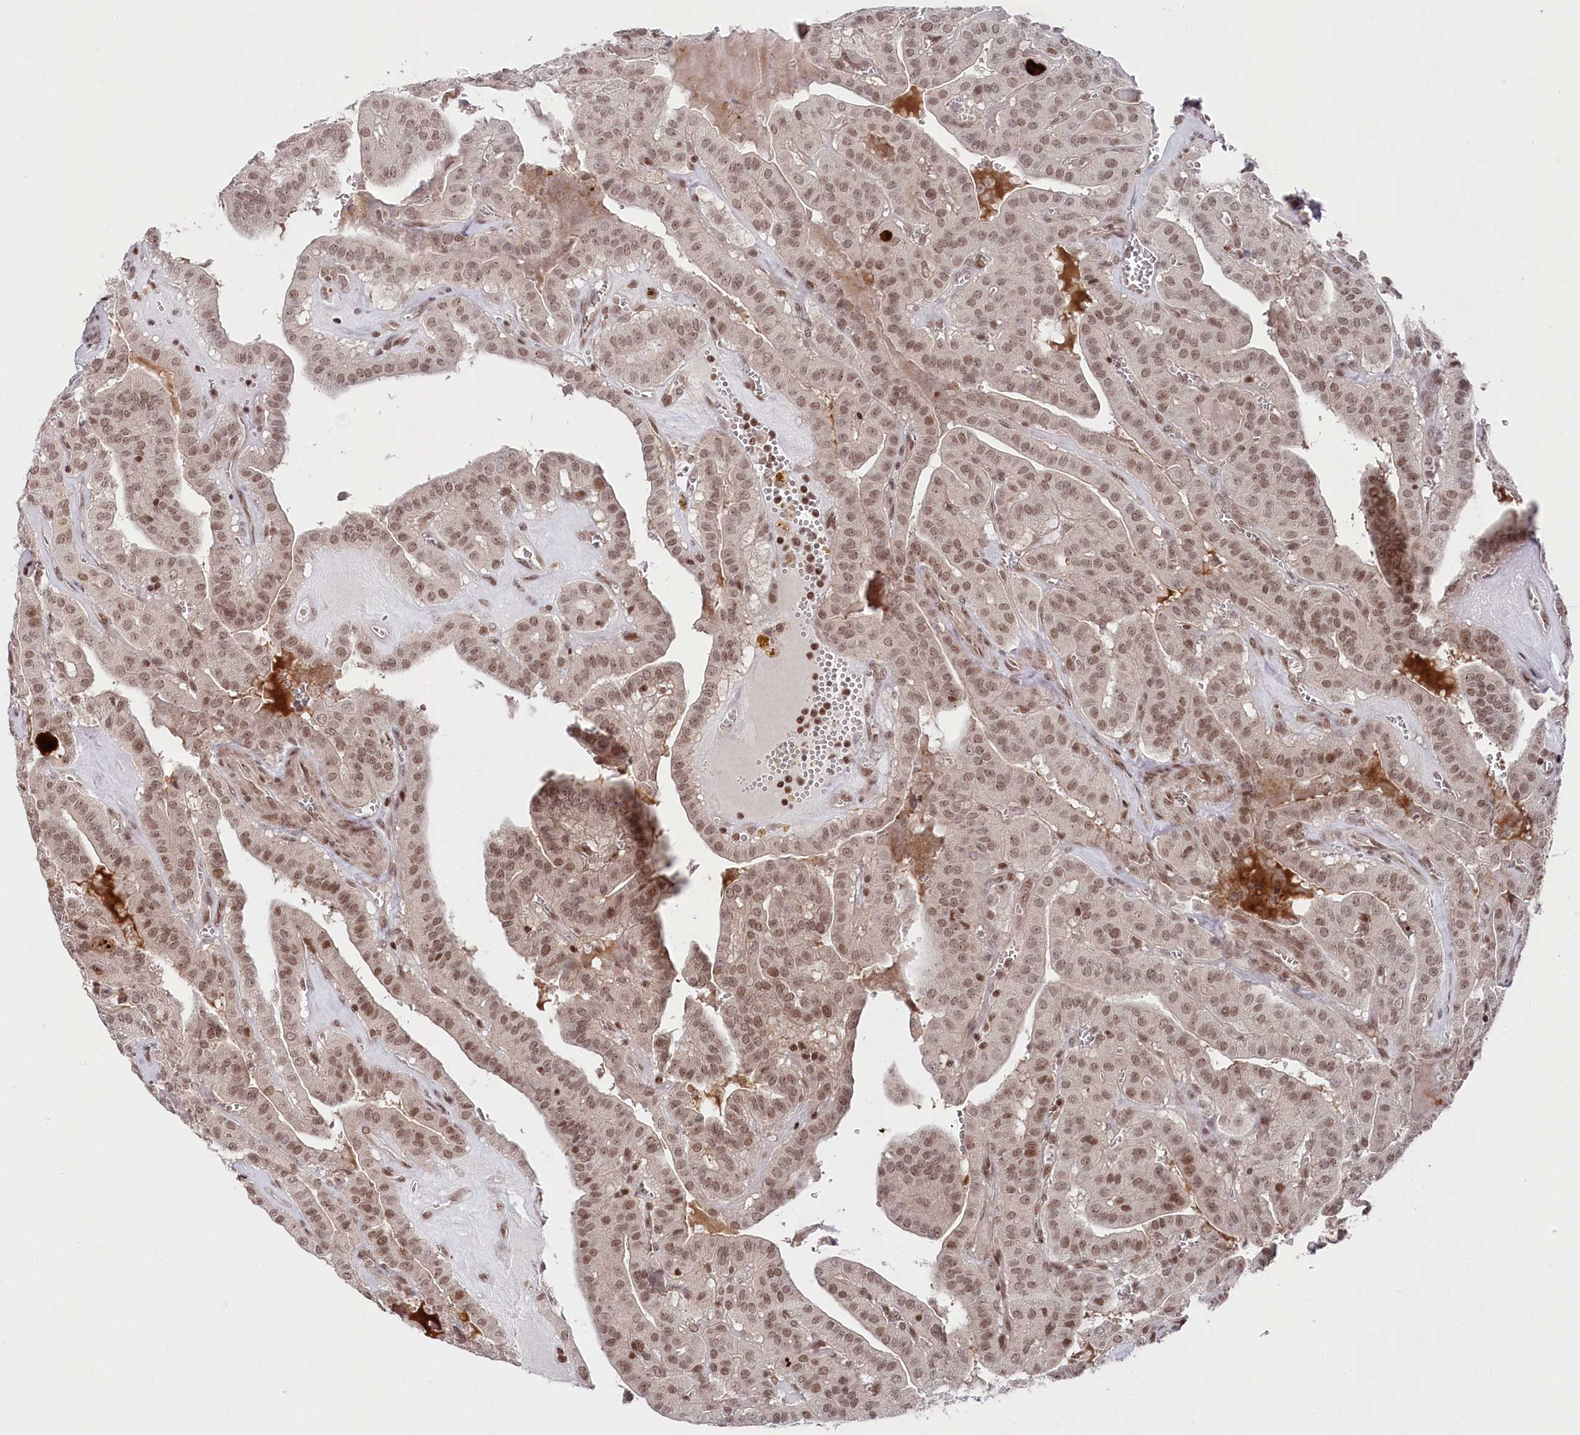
{"staining": {"intensity": "moderate", "quantity": ">75%", "location": "nuclear"}, "tissue": "thyroid cancer", "cell_type": "Tumor cells", "image_type": "cancer", "snomed": [{"axis": "morphology", "description": "Papillary adenocarcinoma, NOS"}, {"axis": "topography", "description": "Thyroid gland"}], "caption": "Moderate nuclear staining for a protein is appreciated in approximately >75% of tumor cells of thyroid cancer using immunohistochemistry.", "gene": "CGGBP1", "patient": {"sex": "male", "age": 52}}